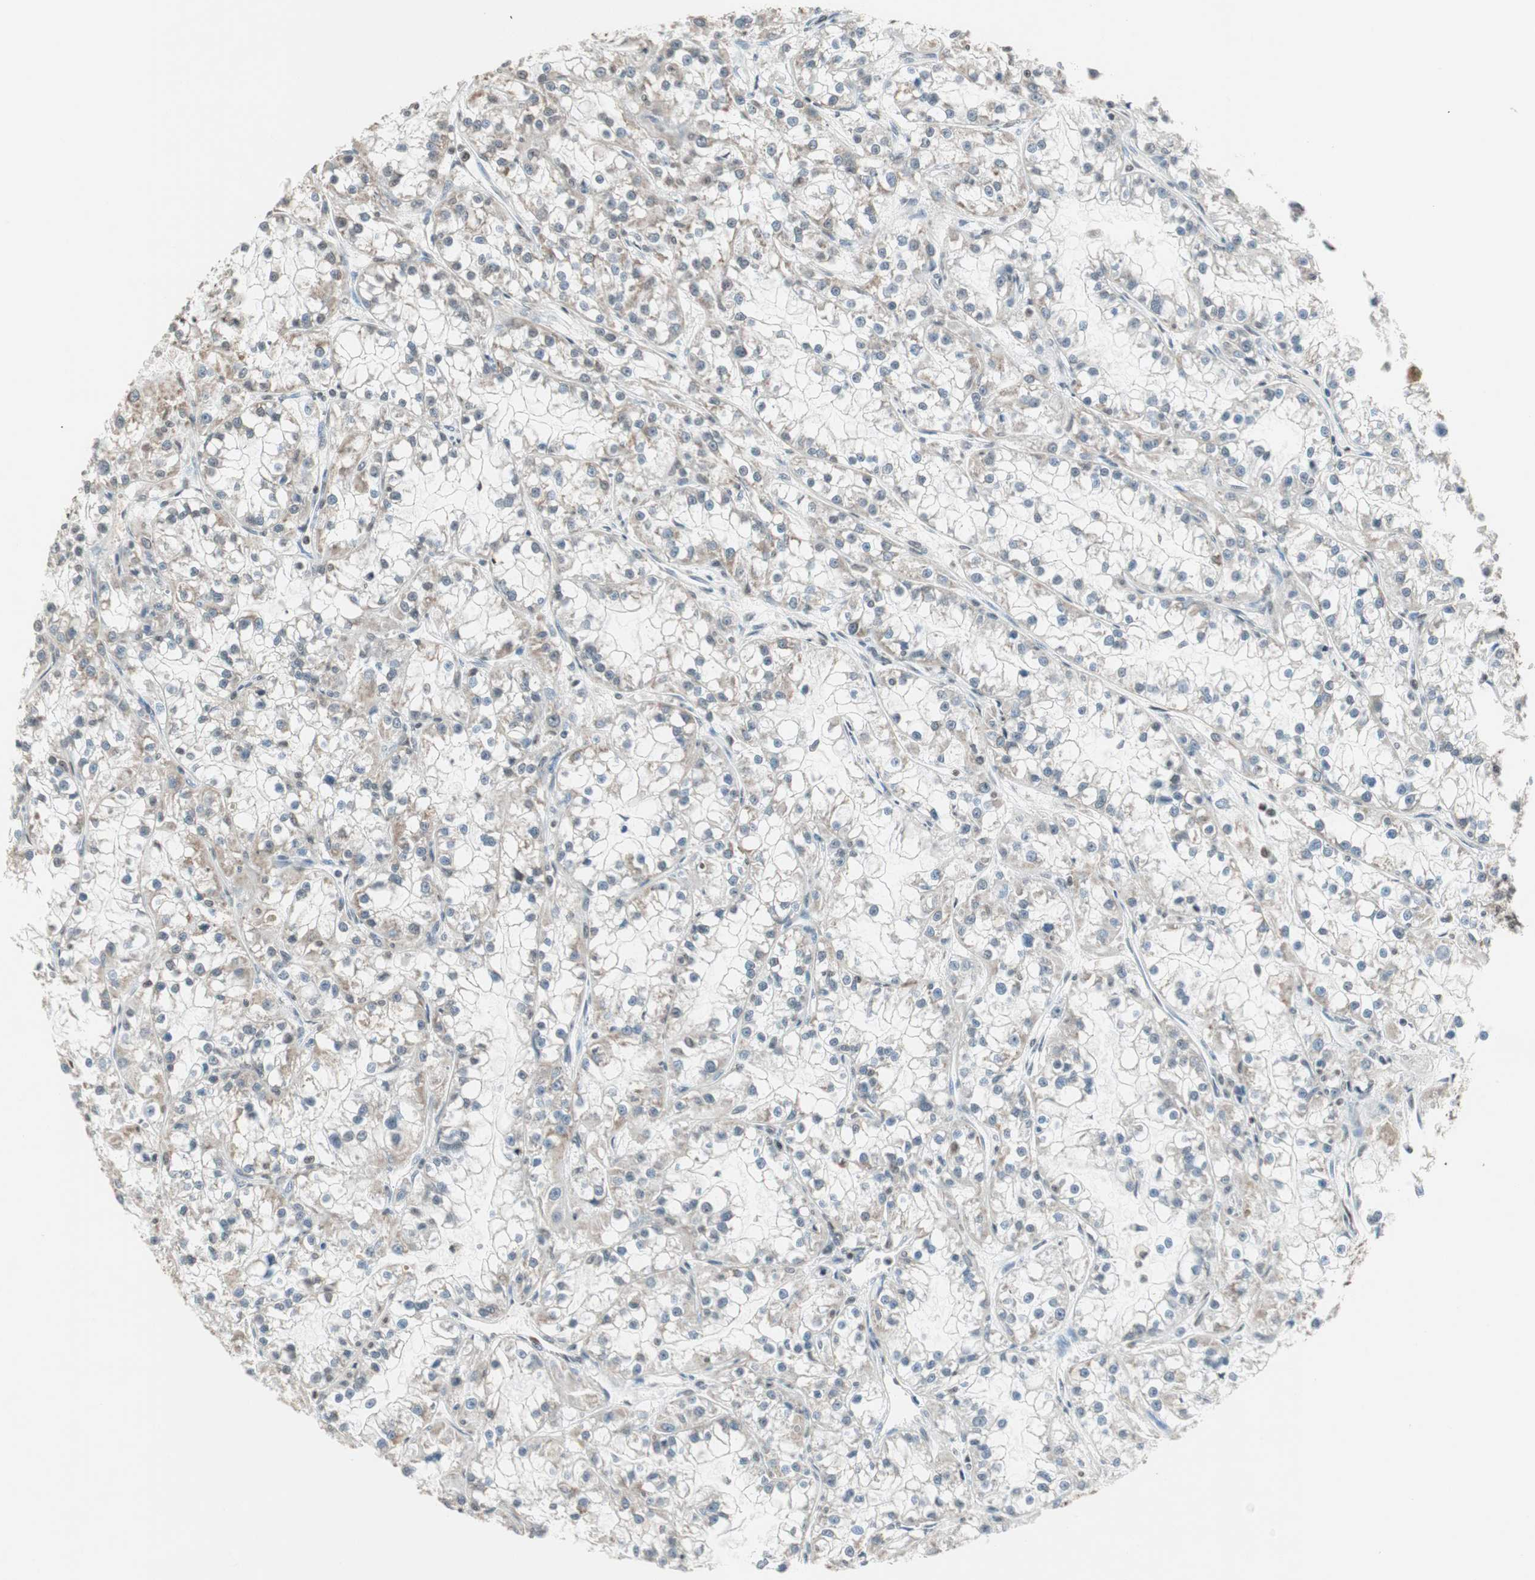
{"staining": {"intensity": "weak", "quantity": "25%-75%", "location": "cytoplasmic/membranous"}, "tissue": "renal cancer", "cell_type": "Tumor cells", "image_type": "cancer", "snomed": [{"axis": "morphology", "description": "Adenocarcinoma, NOS"}, {"axis": "topography", "description": "Kidney"}], "caption": "Renal cancer (adenocarcinoma) stained with a brown dye exhibits weak cytoplasmic/membranous positive positivity in approximately 25%-75% of tumor cells.", "gene": "PRELID1", "patient": {"sex": "female", "age": 52}}